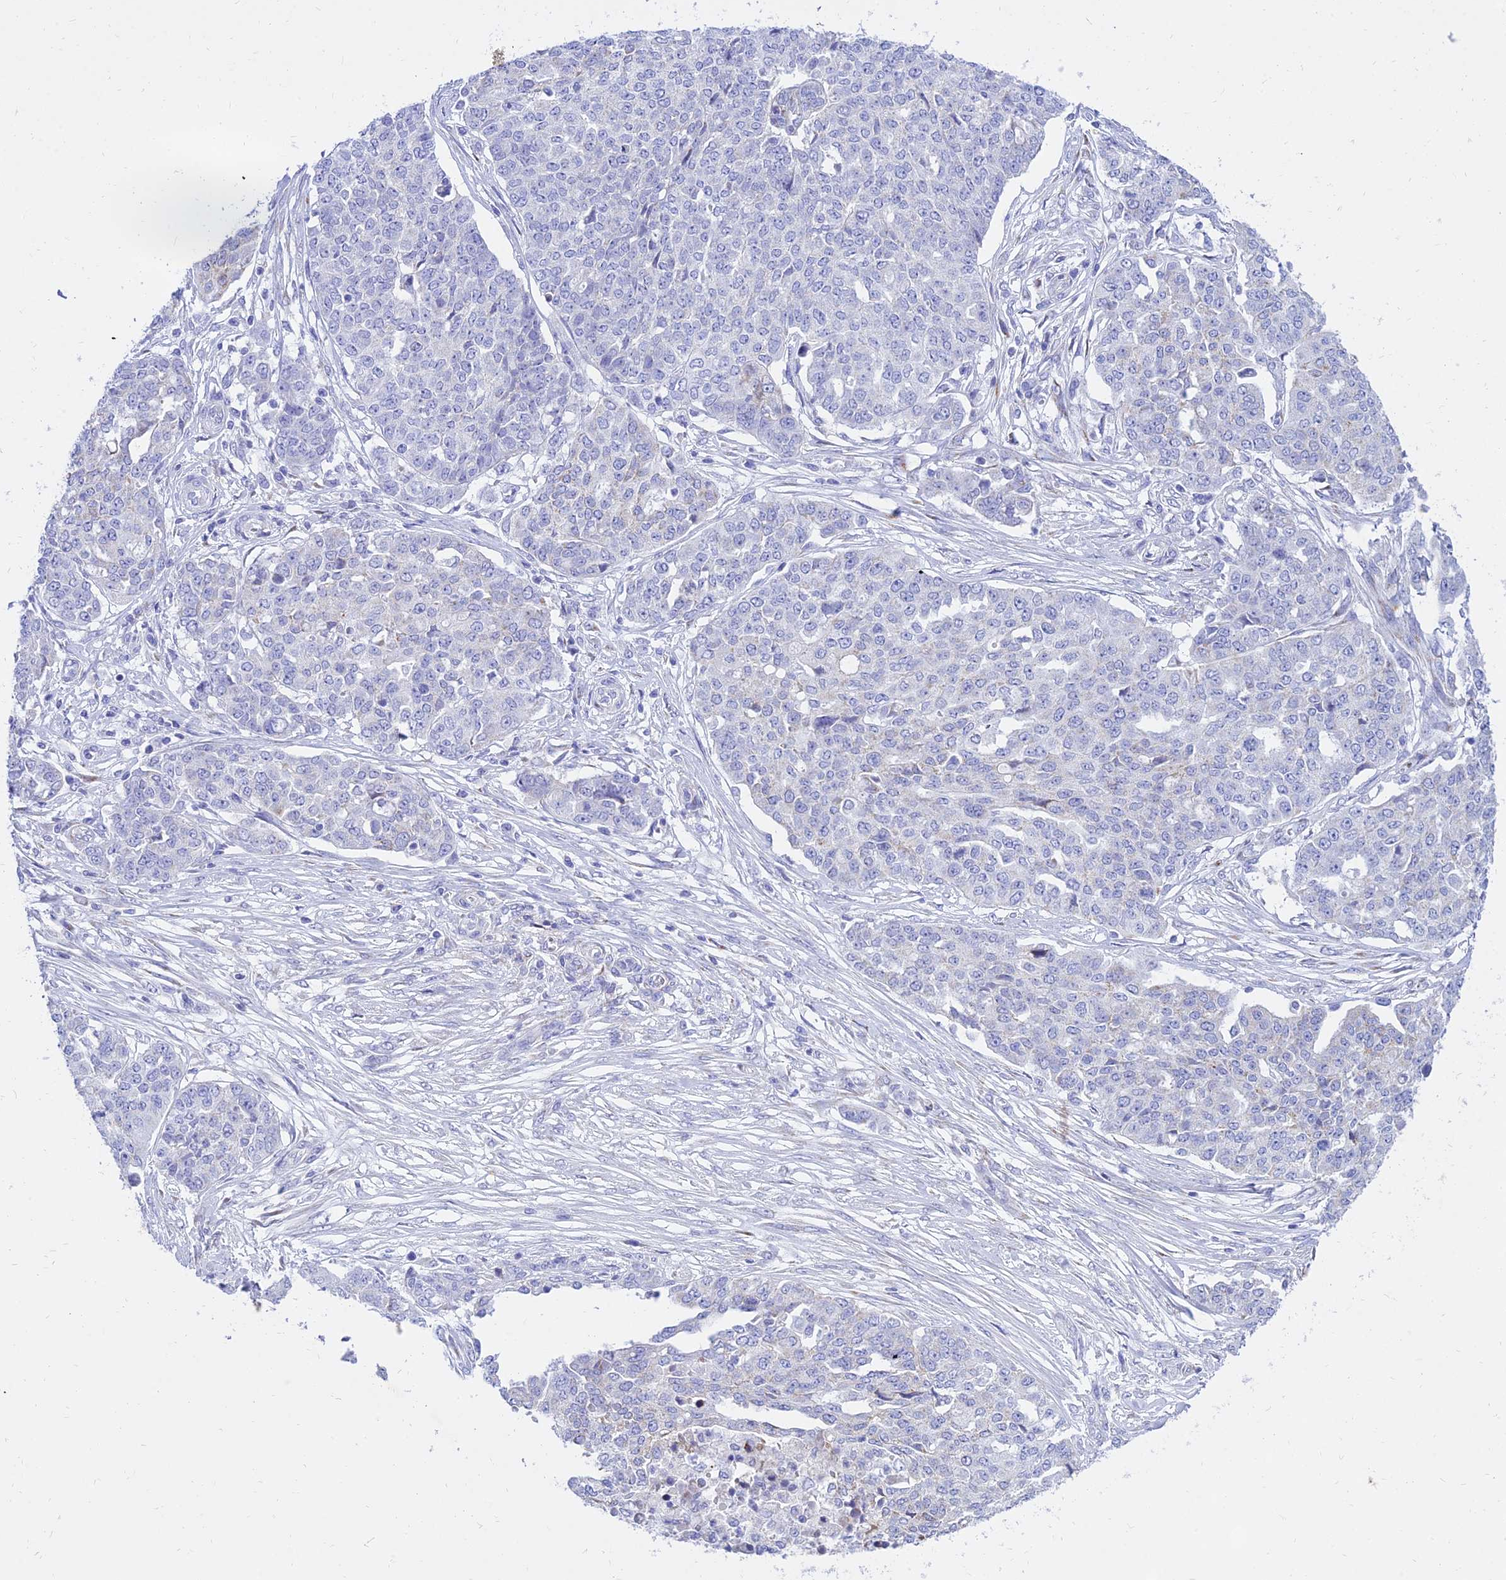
{"staining": {"intensity": "negative", "quantity": "none", "location": "none"}, "tissue": "ovarian cancer", "cell_type": "Tumor cells", "image_type": "cancer", "snomed": [{"axis": "morphology", "description": "Cystadenocarcinoma, serous, NOS"}, {"axis": "topography", "description": "Soft tissue"}, {"axis": "topography", "description": "Ovary"}], "caption": "This is a photomicrograph of immunohistochemistry (IHC) staining of ovarian serous cystadenocarcinoma, which shows no positivity in tumor cells. (Brightfield microscopy of DAB IHC at high magnification).", "gene": "PKN3", "patient": {"sex": "female", "age": 57}}